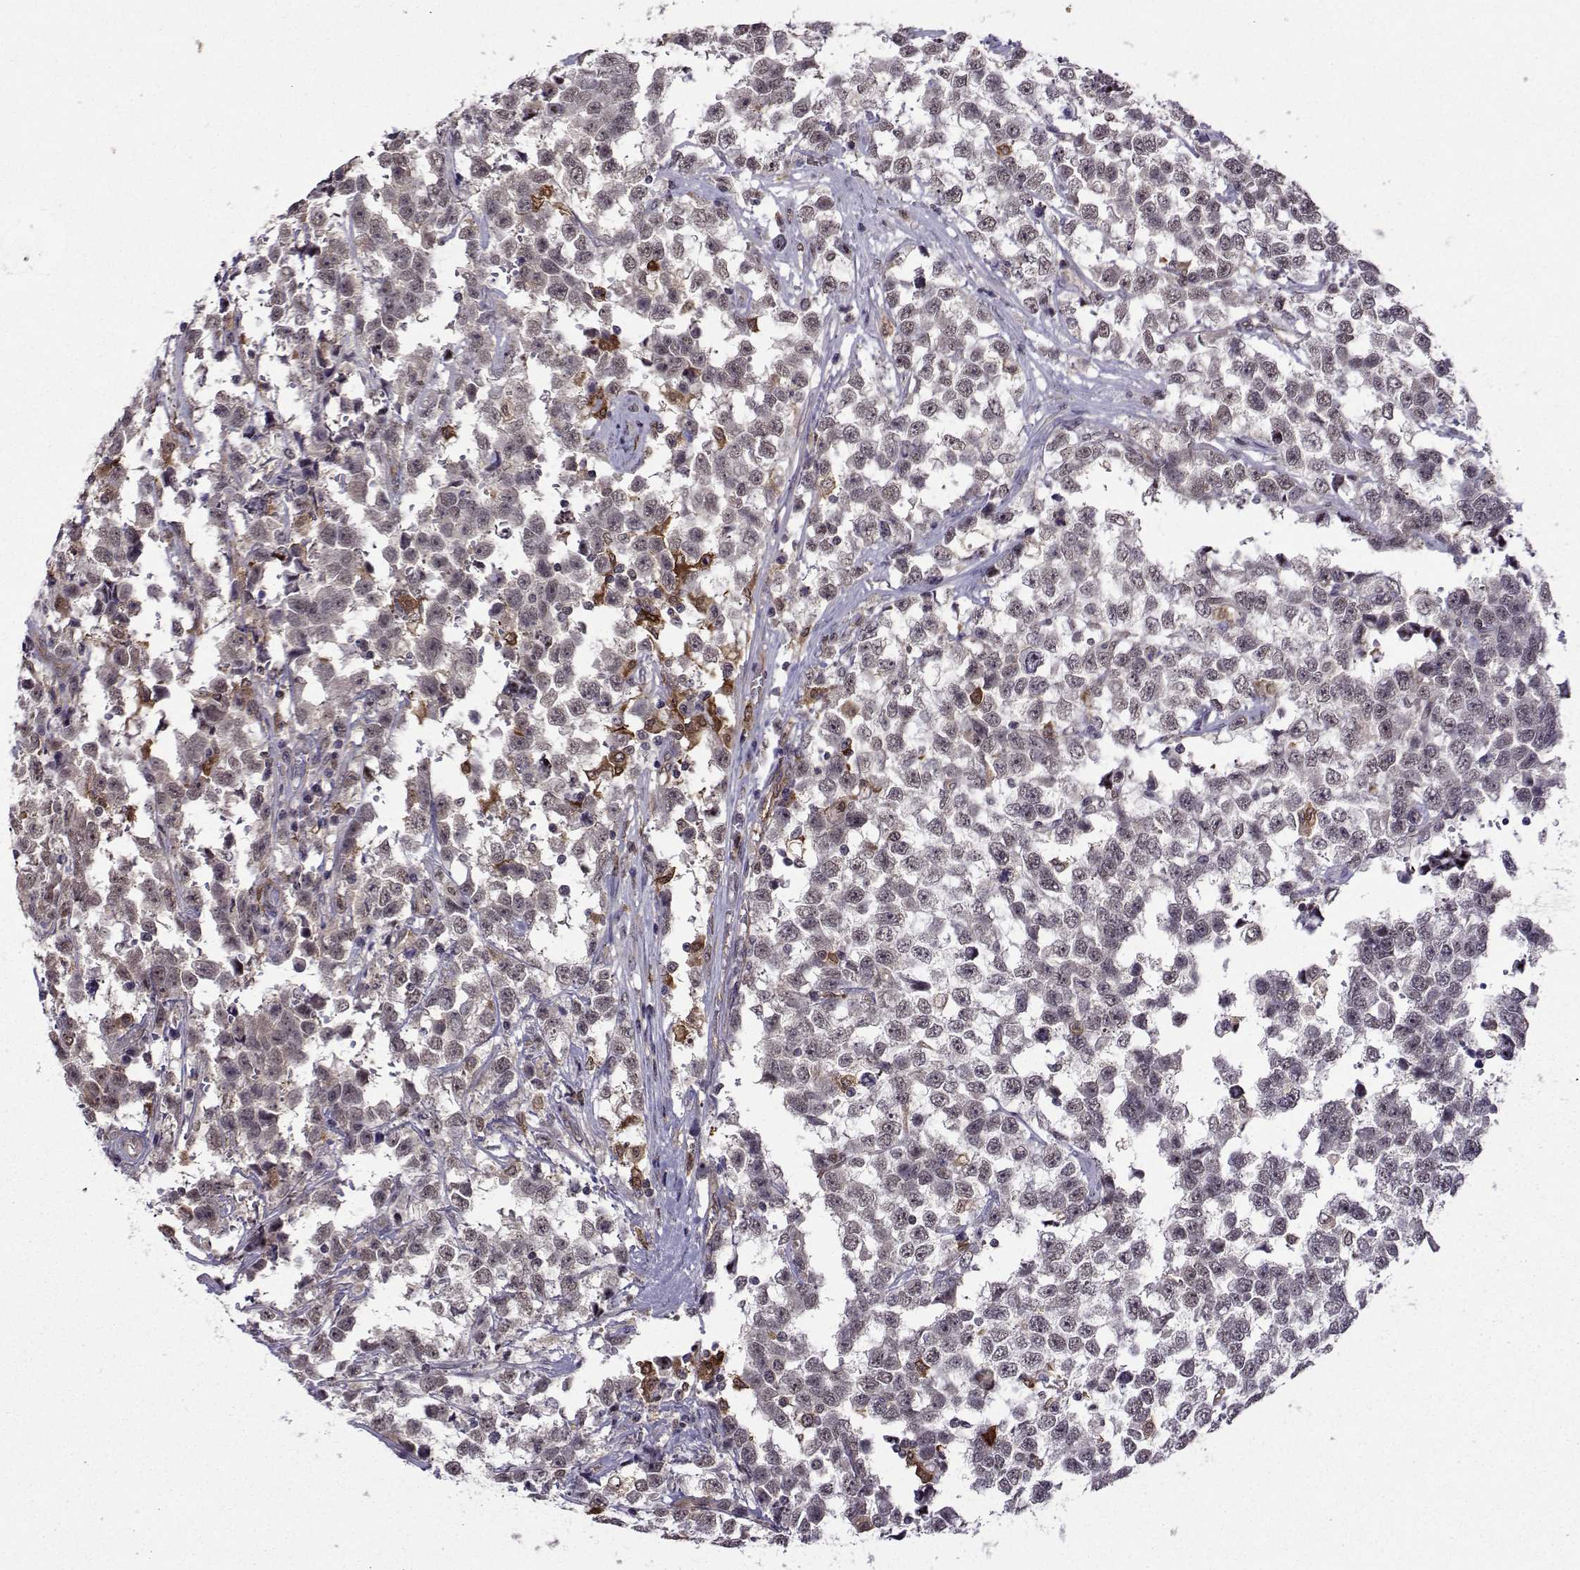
{"staining": {"intensity": "negative", "quantity": "none", "location": "none"}, "tissue": "testis cancer", "cell_type": "Tumor cells", "image_type": "cancer", "snomed": [{"axis": "morphology", "description": "Seminoma, NOS"}, {"axis": "topography", "description": "Testis"}], "caption": "High power microscopy photomicrograph of an immunohistochemistry micrograph of testis seminoma, revealing no significant expression in tumor cells.", "gene": "DDX20", "patient": {"sex": "male", "age": 34}}